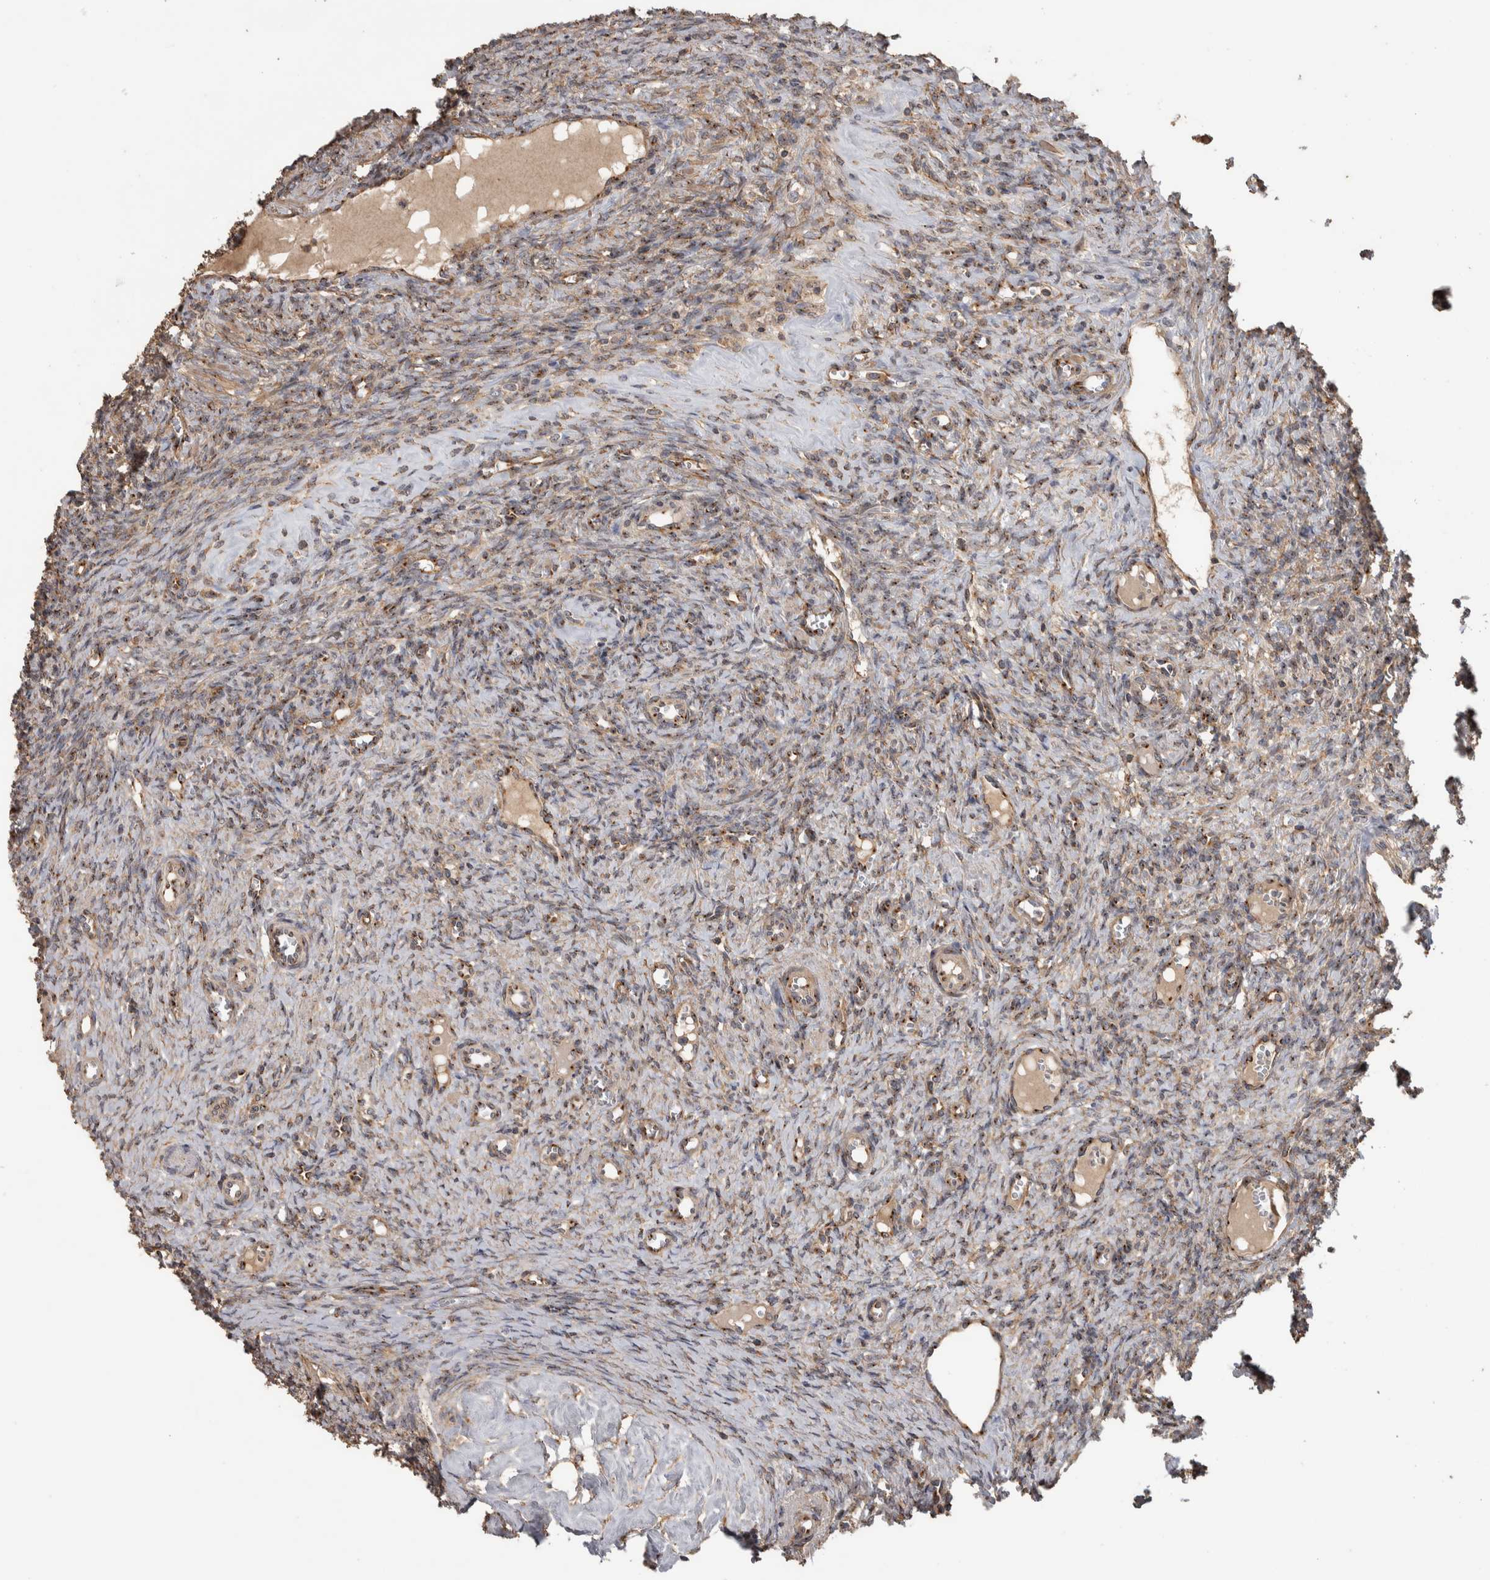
{"staining": {"intensity": "moderate", "quantity": "25%-75%", "location": "cytoplasmic/membranous"}, "tissue": "ovary", "cell_type": "Ovarian stroma cells", "image_type": "normal", "snomed": [{"axis": "morphology", "description": "Normal tissue, NOS"}, {"axis": "topography", "description": "Ovary"}], "caption": "Ovary stained for a protein exhibits moderate cytoplasmic/membranous positivity in ovarian stroma cells. (brown staining indicates protein expression, while blue staining denotes nuclei).", "gene": "IFRD1", "patient": {"sex": "female", "age": 41}}